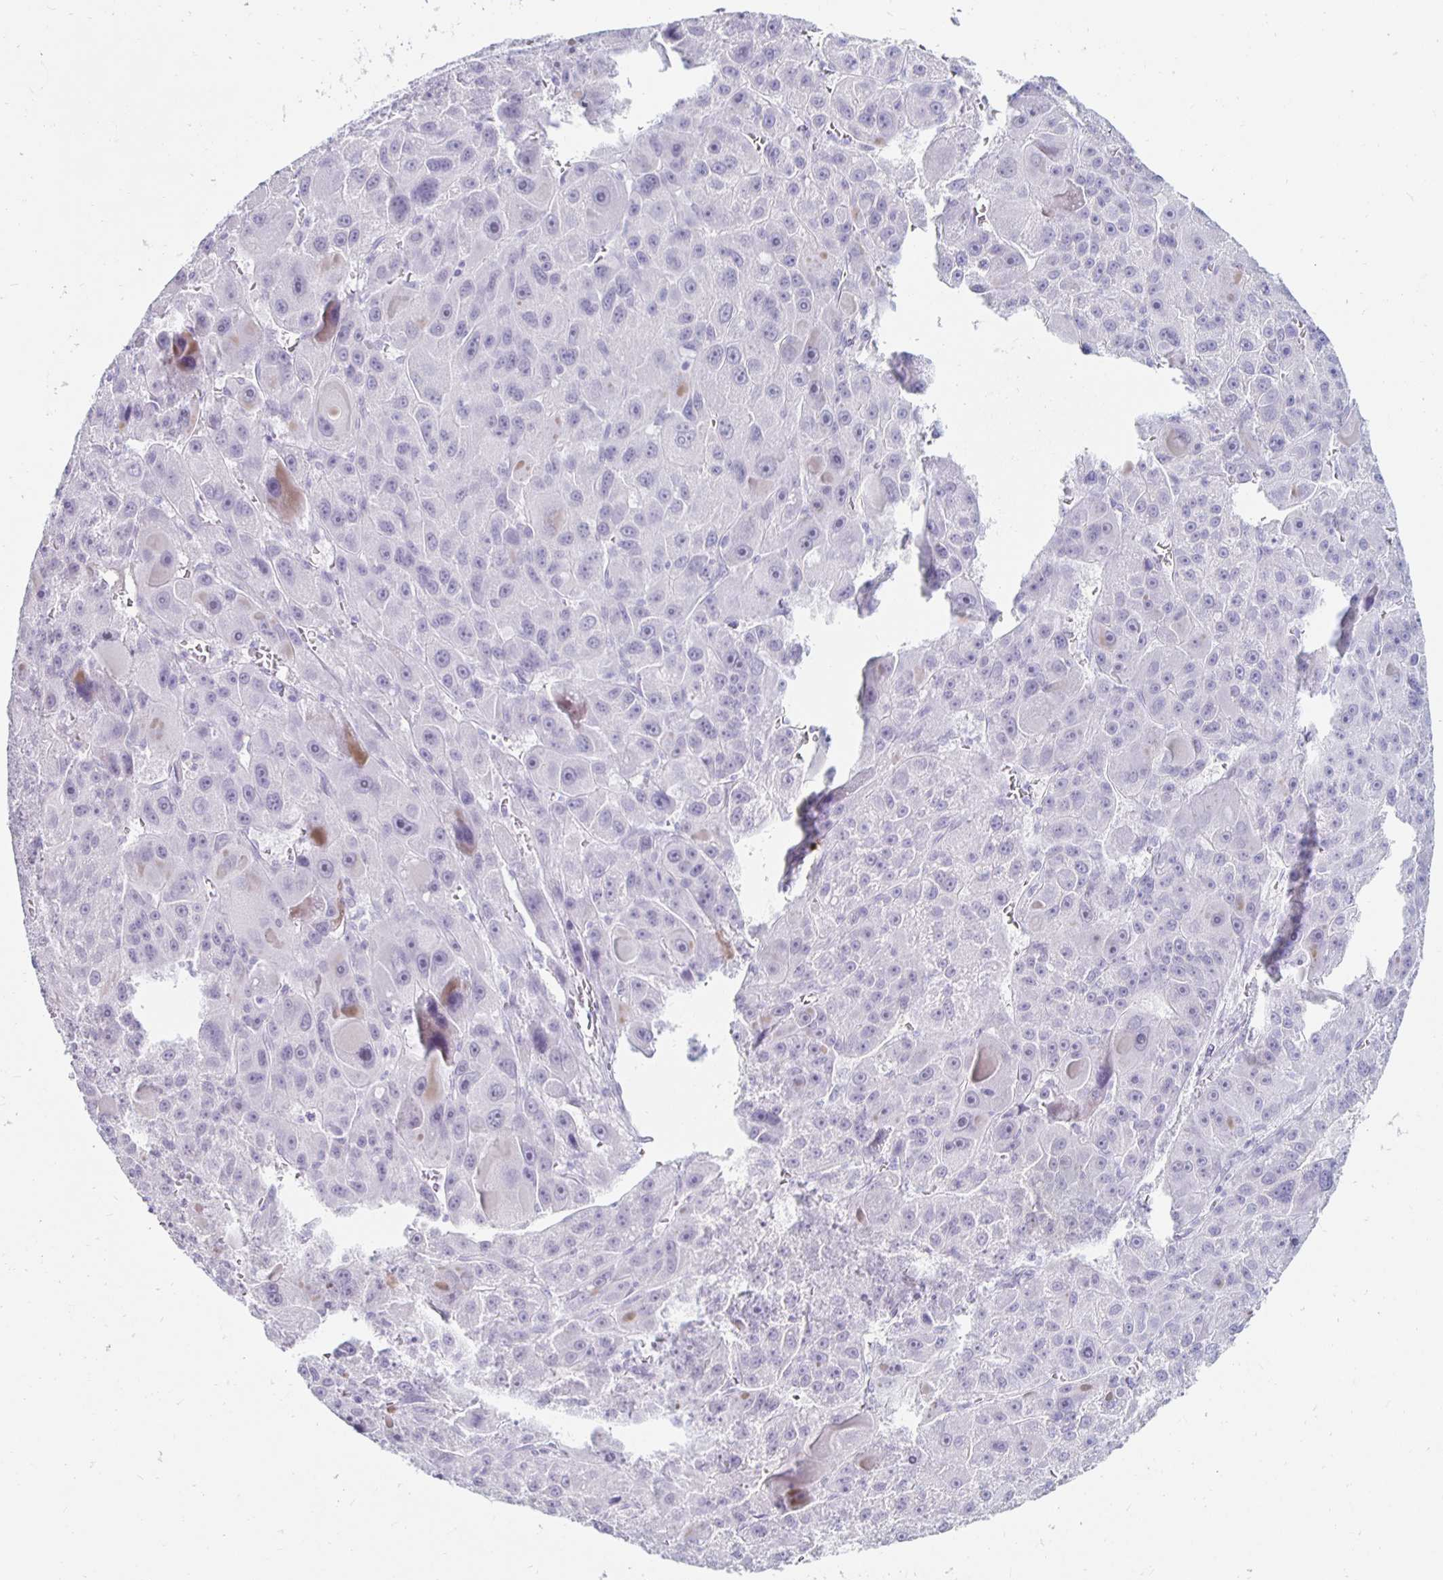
{"staining": {"intensity": "negative", "quantity": "none", "location": "none"}, "tissue": "liver cancer", "cell_type": "Tumor cells", "image_type": "cancer", "snomed": [{"axis": "morphology", "description": "Carcinoma, Hepatocellular, NOS"}, {"axis": "topography", "description": "Liver"}], "caption": "The immunohistochemistry (IHC) image has no significant expression in tumor cells of hepatocellular carcinoma (liver) tissue. (DAB (3,3'-diaminobenzidine) immunohistochemistry (IHC), high magnification).", "gene": "KCNQ2", "patient": {"sex": "male", "age": 76}}